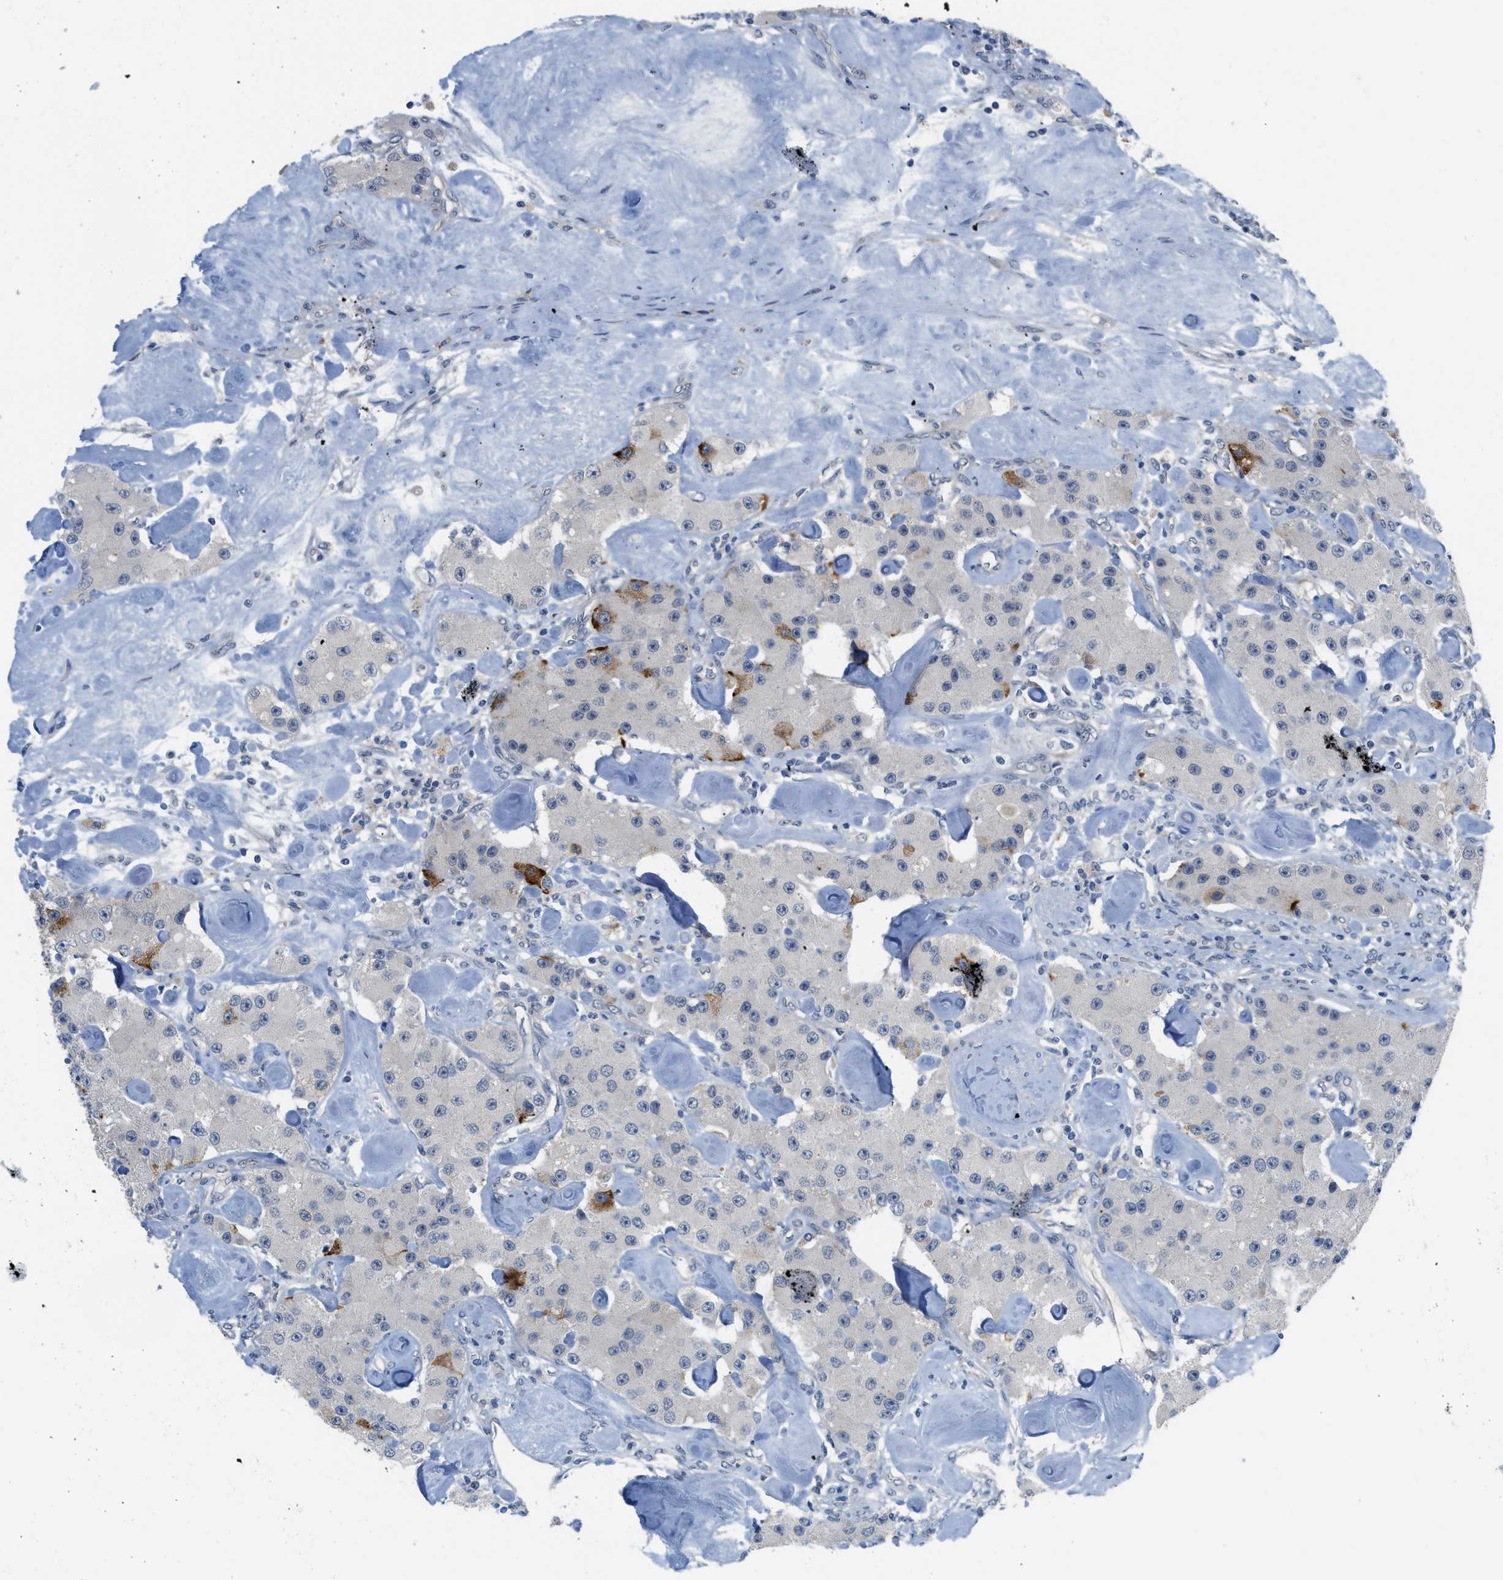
{"staining": {"intensity": "strong", "quantity": "<25%", "location": "cytoplasmic/membranous"}, "tissue": "carcinoid", "cell_type": "Tumor cells", "image_type": "cancer", "snomed": [{"axis": "morphology", "description": "Carcinoid, malignant, NOS"}, {"axis": "topography", "description": "Pancreas"}], "caption": "Immunohistochemical staining of carcinoid (malignant) displays medium levels of strong cytoplasmic/membranous protein positivity in about <25% of tumor cells. (DAB (3,3'-diaminobenzidine) IHC with brightfield microscopy, high magnification).", "gene": "TNFAIP1", "patient": {"sex": "male", "age": 41}}